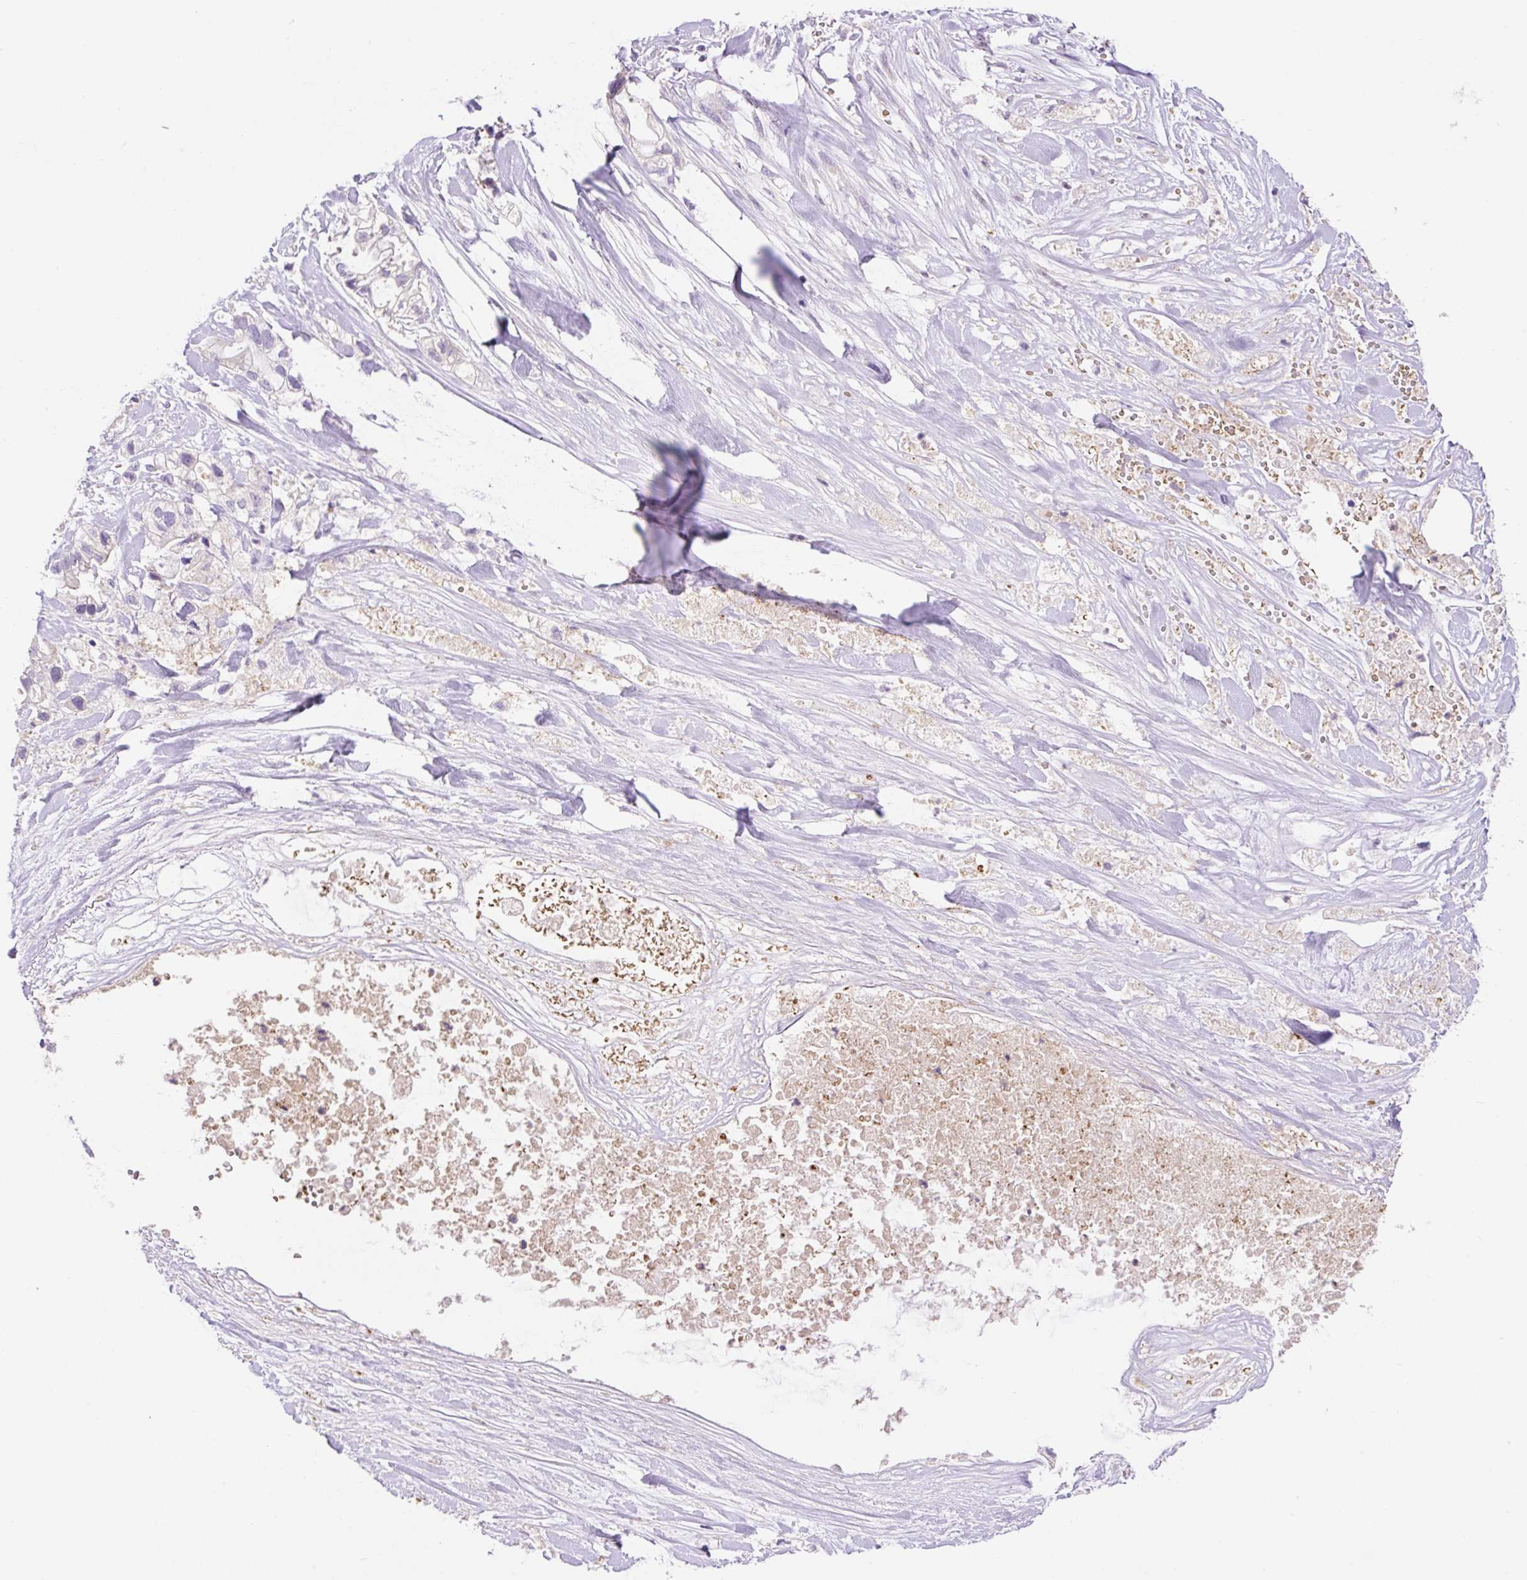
{"staining": {"intensity": "negative", "quantity": "none", "location": "none"}, "tissue": "pancreatic cancer", "cell_type": "Tumor cells", "image_type": "cancer", "snomed": [{"axis": "morphology", "description": "Adenocarcinoma, NOS"}, {"axis": "topography", "description": "Pancreas"}], "caption": "Photomicrograph shows no significant protein positivity in tumor cells of pancreatic adenocarcinoma.", "gene": "LHFPL5", "patient": {"sex": "male", "age": 44}}